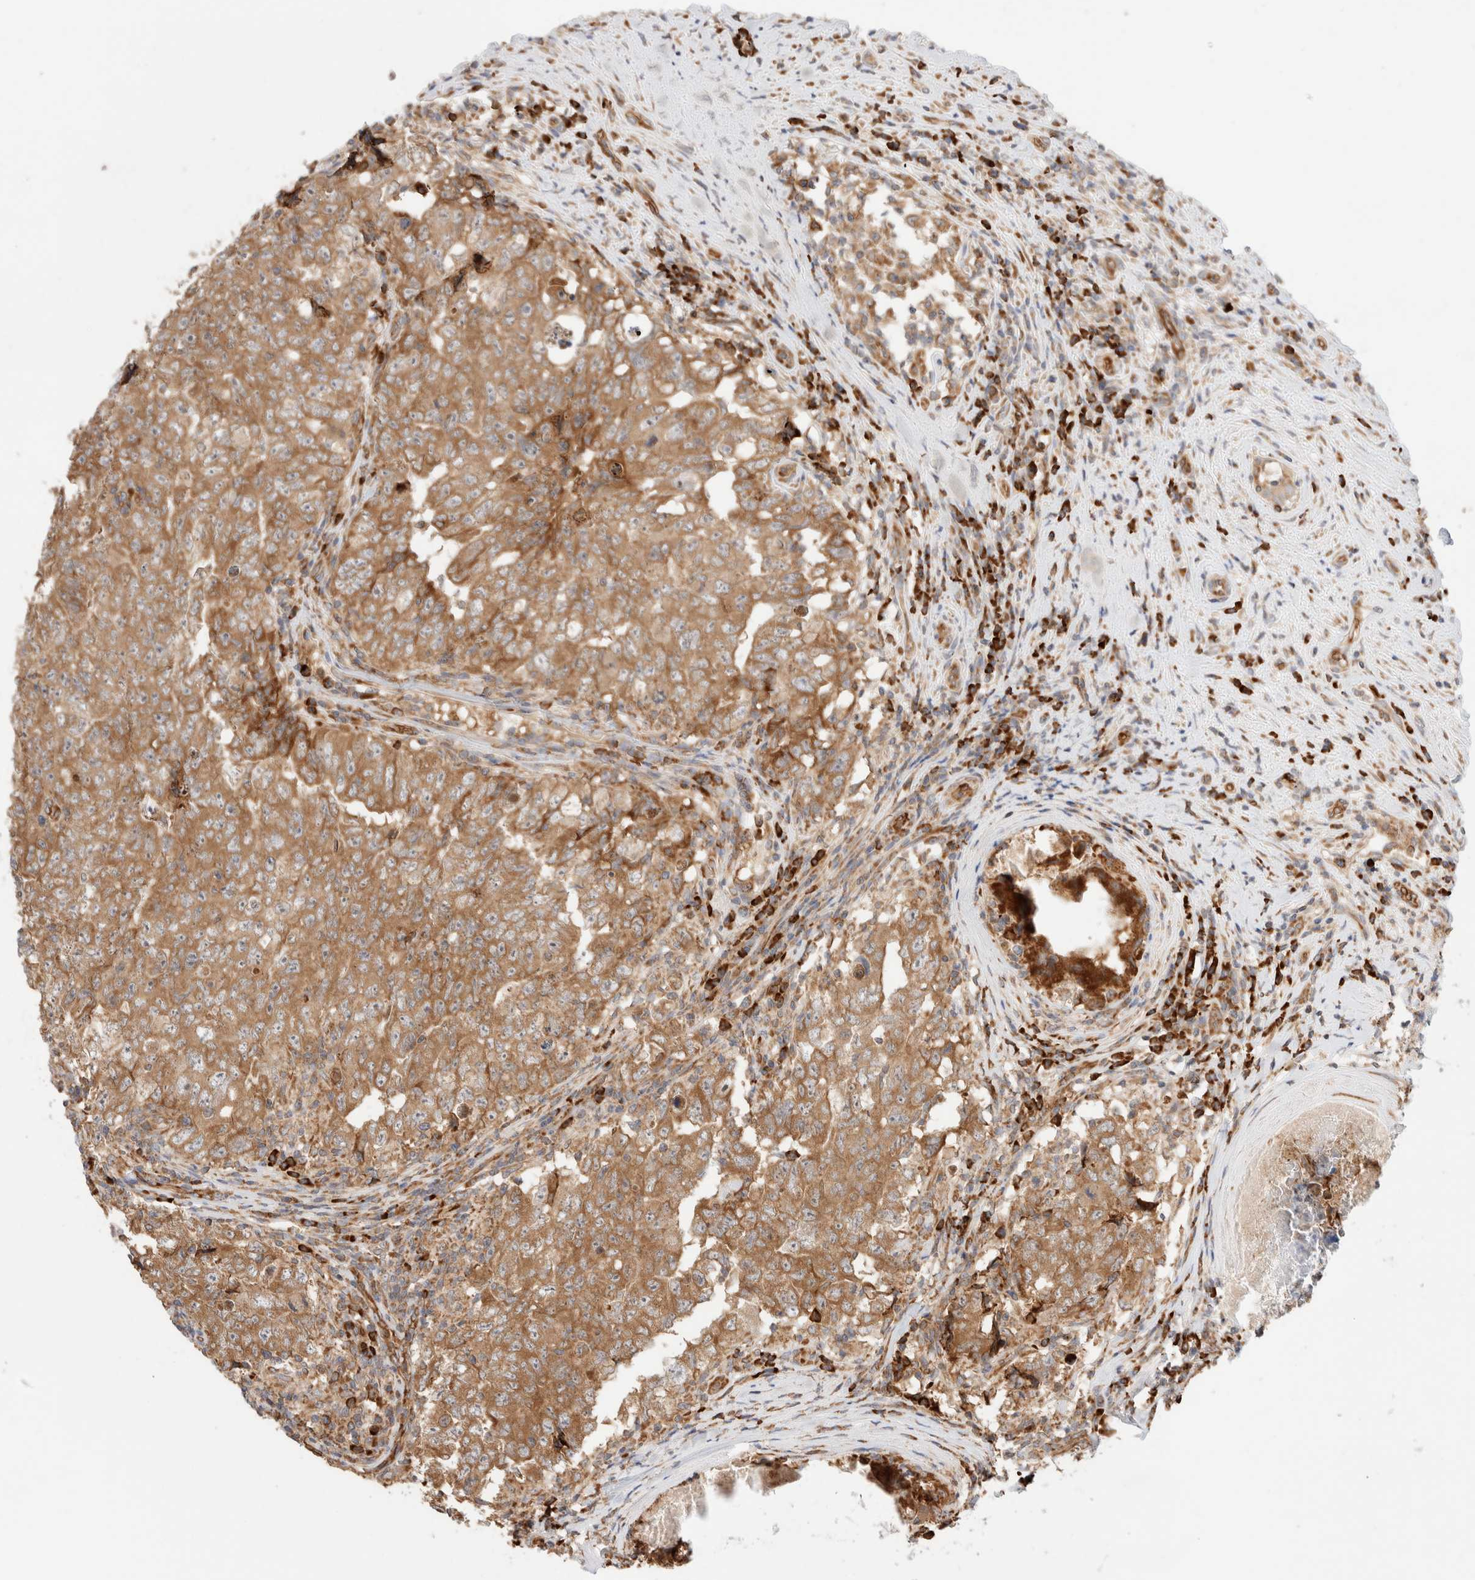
{"staining": {"intensity": "moderate", "quantity": ">75%", "location": "cytoplasmic/membranous"}, "tissue": "testis cancer", "cell_type": "Tumor cells", "image_type": "cancer", "snomed": [{"axis": "morphology", "description": "Carcinoma, Embryonal, NOS"}, {"axis": "topography", "description": "Testis"}], "caption": "A histopathology image of testis cancer stained for a protein exhibits moderate cytoplasmic/membranous brown staining in tumor cells.", "gene": "UTS2B", "patient": {"sex": "male", "age": 26}}